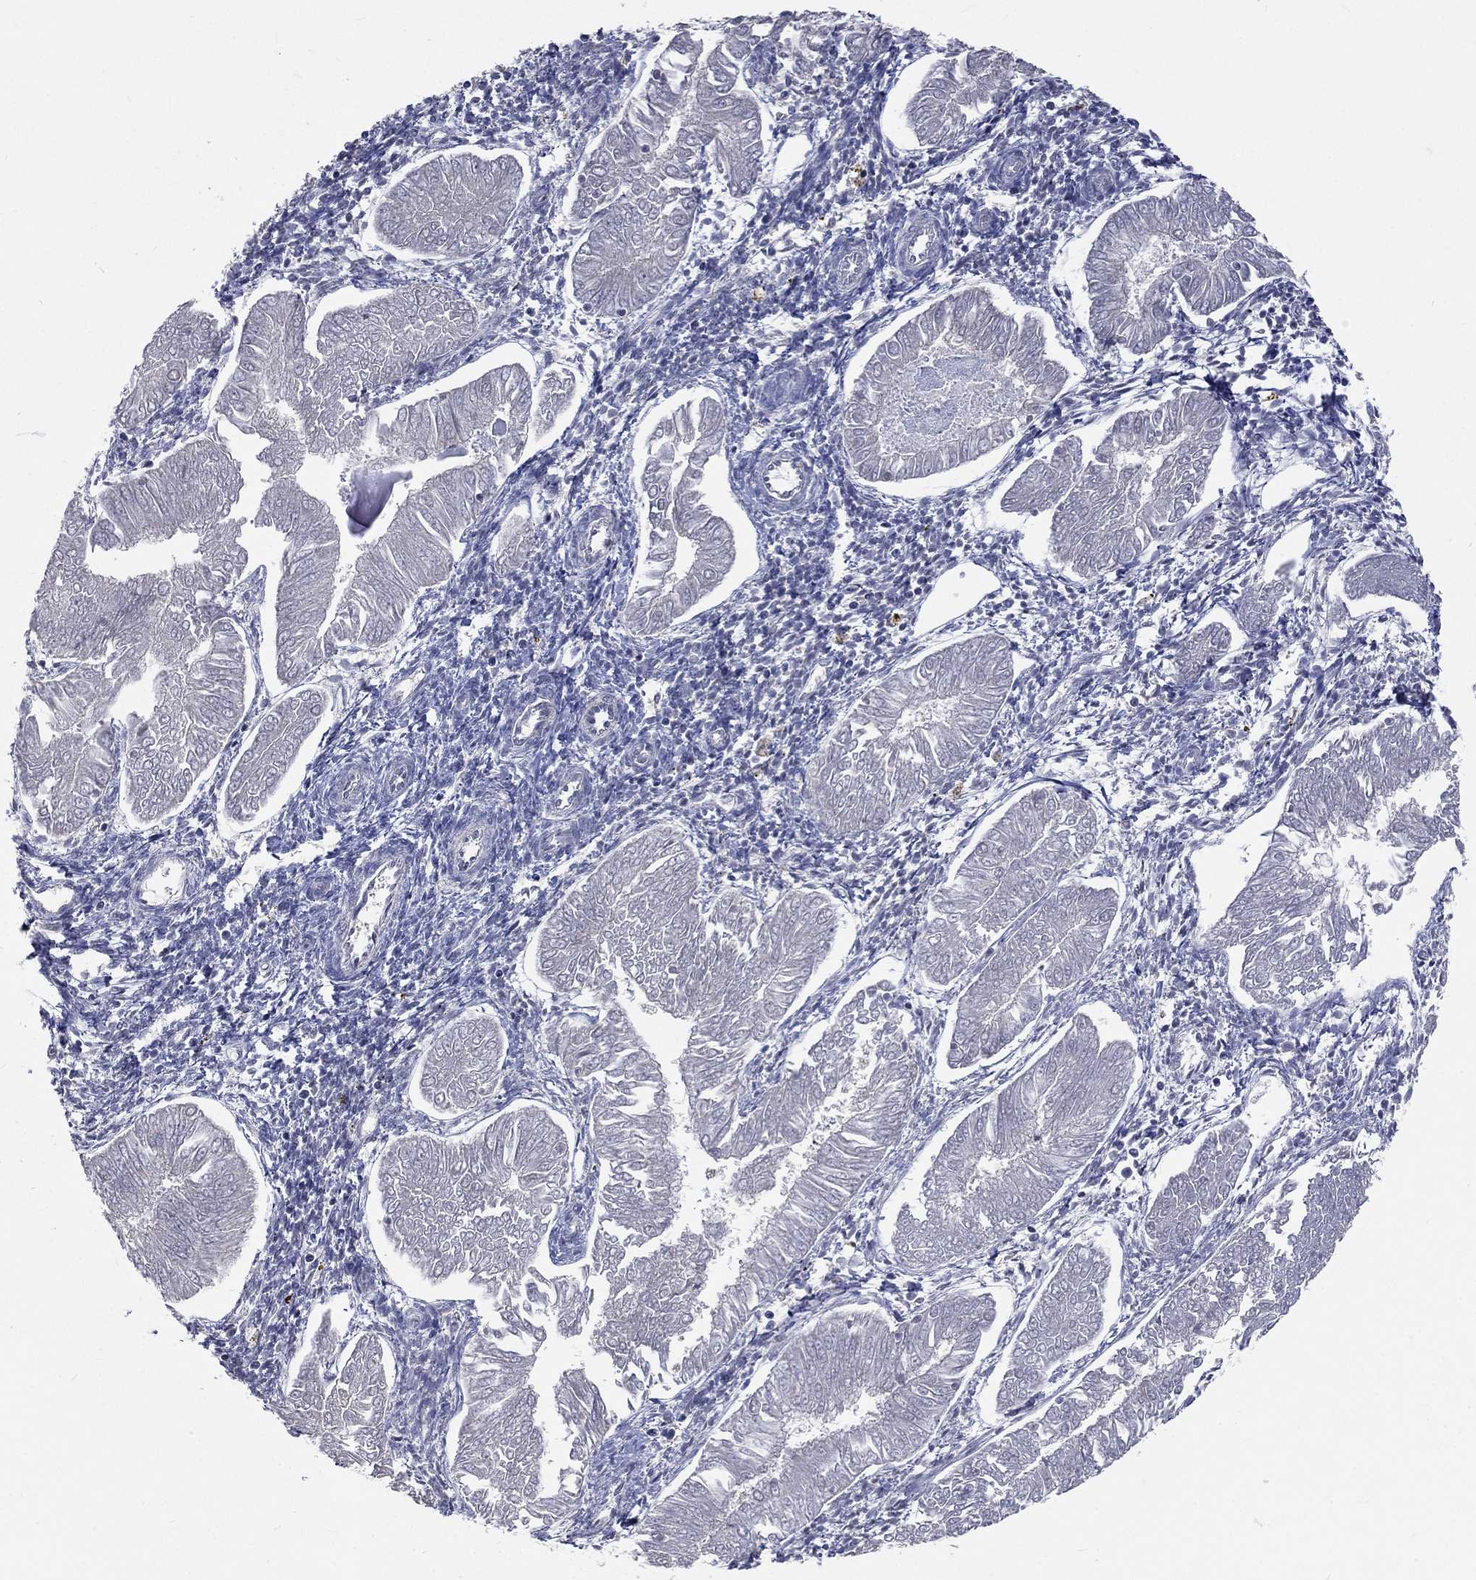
{"staining": {"intensity": "negative", "quantity": "none", "location": "none"}, "tissue": "endometrial cancer", "cell_type": "Tumor cells", "image_type": "cancer", "snomed": [{"axis": "morphology", "description": "Adenocarcinoma, NOS"}, {"axis": "topography", "description": "Endometrium"}], "caption": "Human endometrial cancer stained for a protein using immunohistochemistry (IHC) displays no positivity in tumor cells.", "gene": "ZBTB18", "patient": {"sex": "female", "age": 53}}